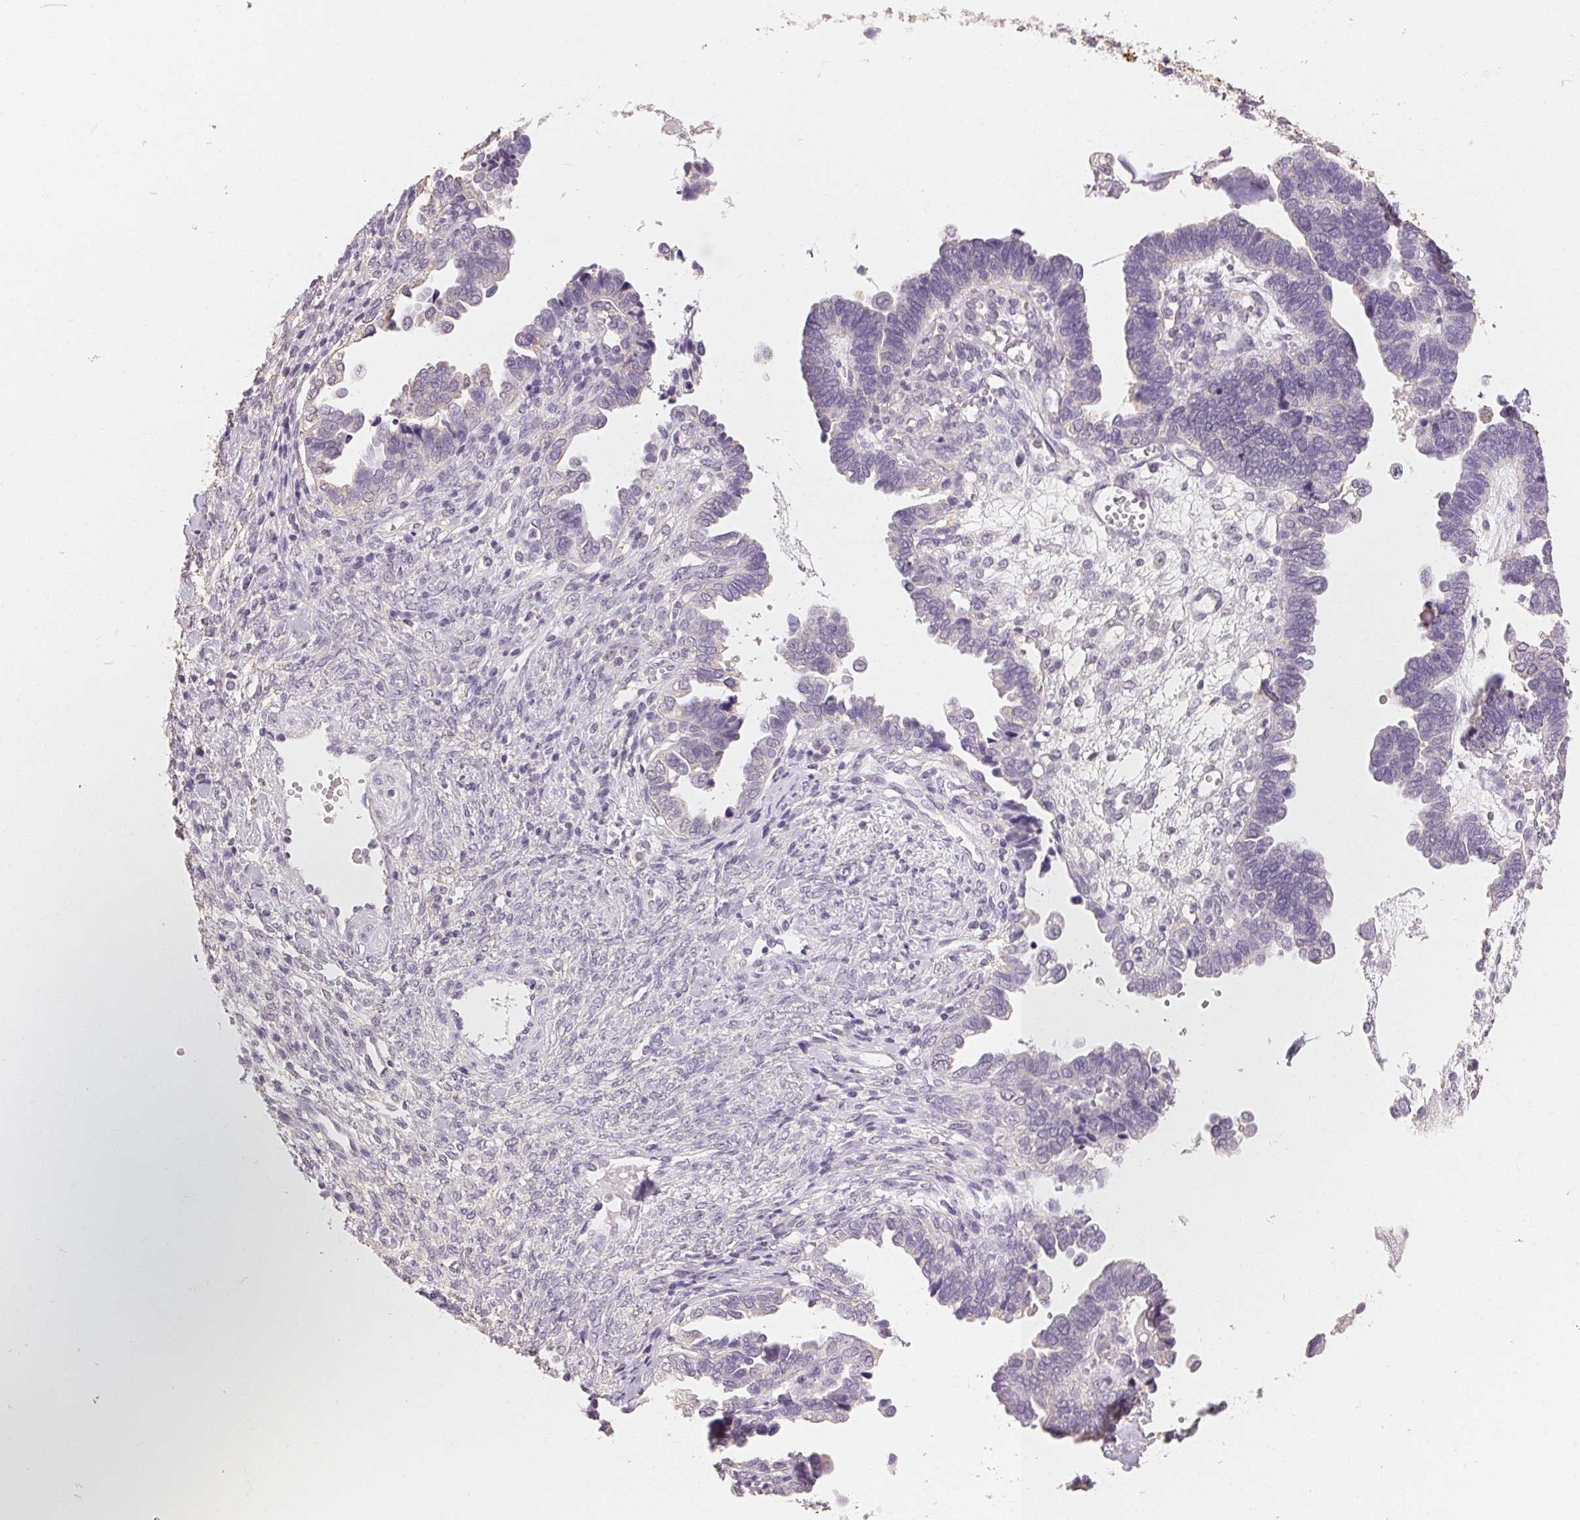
{"staining": {"intensity": "negative", "quantity": "none", "location": "none"}, "tissue": "ovarian cancer", "cell_type": "Tumor cells", "image_type": "cancer", "snomed": [{"axis": "morphology", "description": "Cystadenocarcinoma, serous, NOS"}, {"axis": "topography", "description": "Ovary"}], "caption": "This is a micrograph of immunohistochemistry staining of ovarian cancer (serous cystadenocarcinoma), which shows no staining in tumor cells.", "gene": "MAP7D2", "patient": {"sex": "female", "age": 51}}